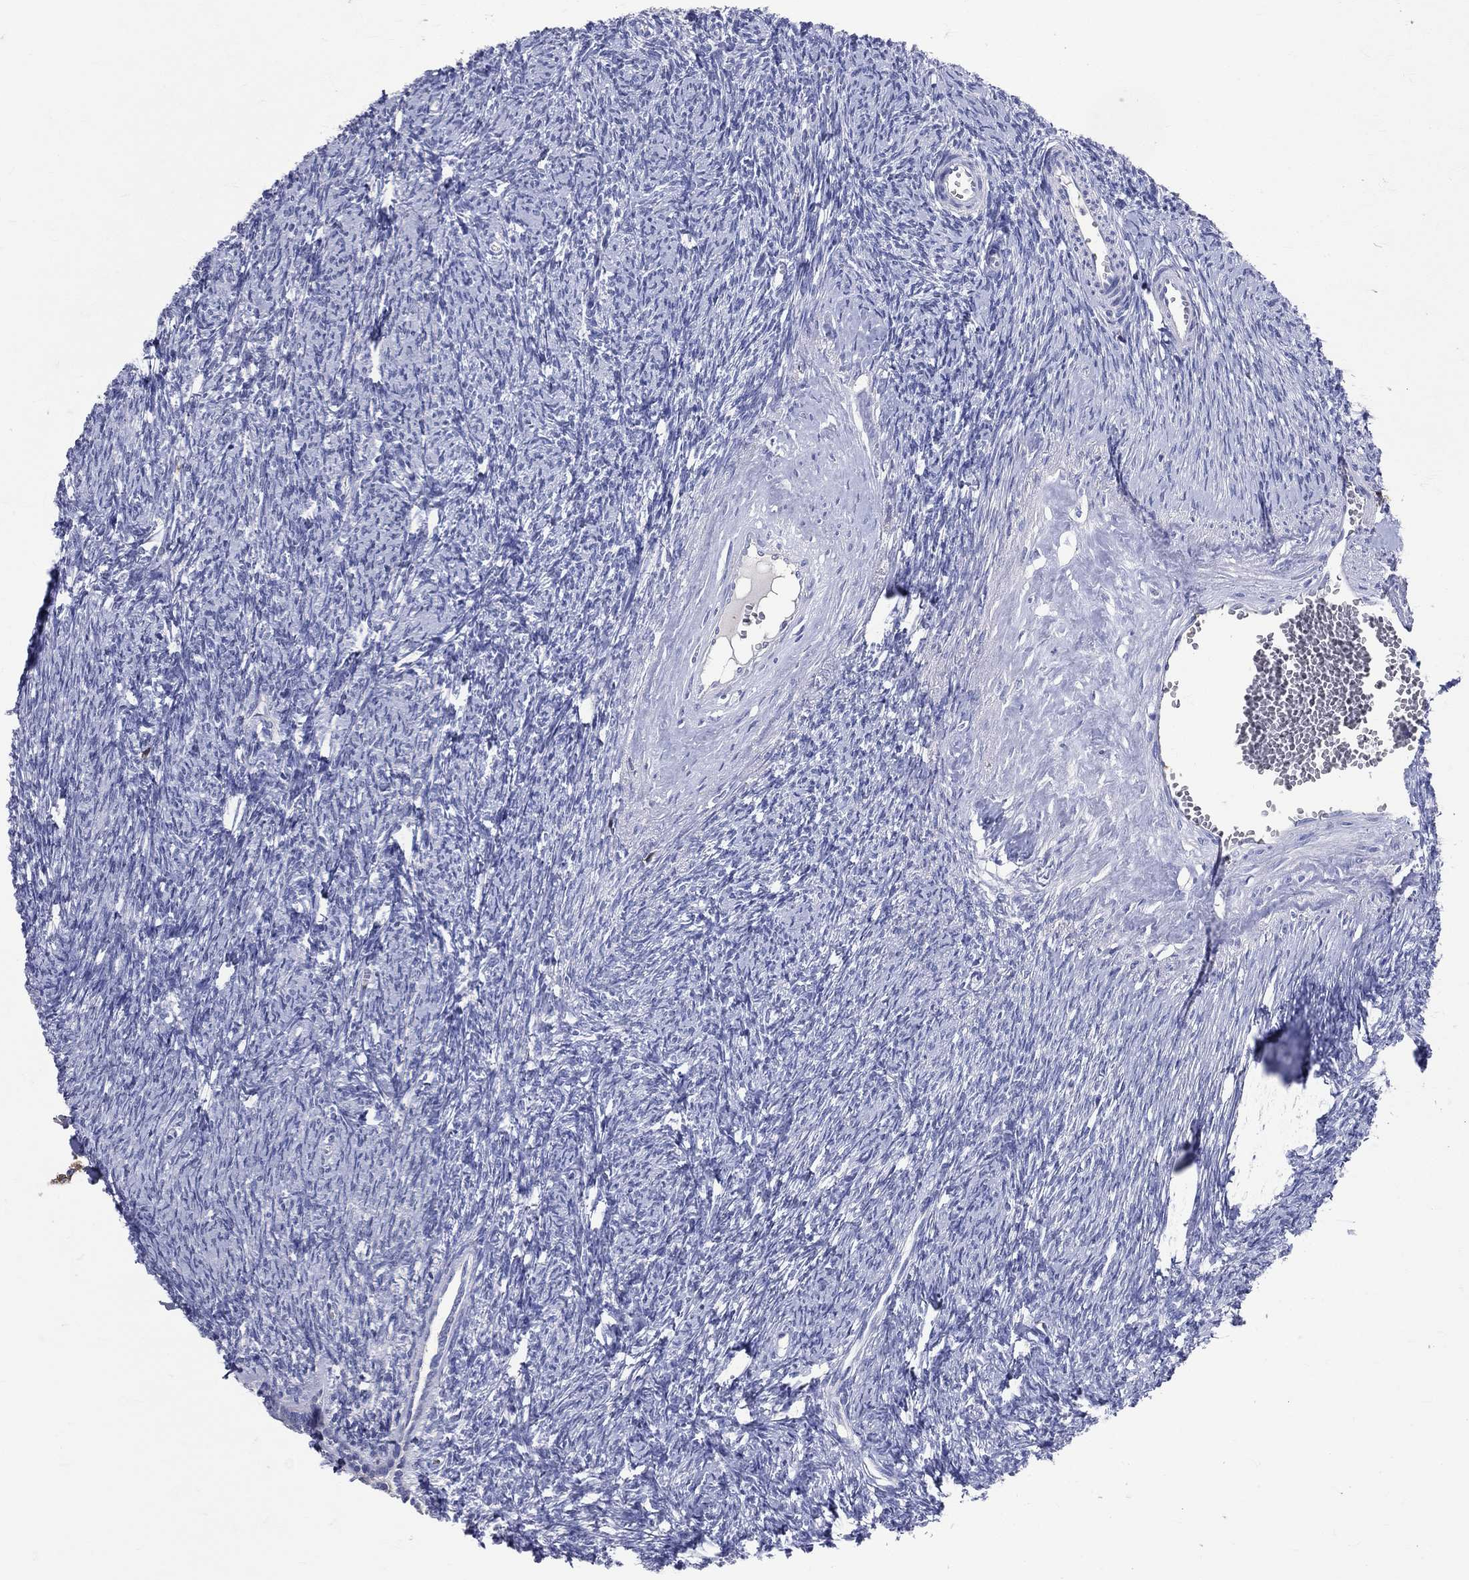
{"staining": {"intensity": "negative", "quantity": "none", "location": "none"}, "tissue": "ovary", "cell_type": "Follicle cells", "image_type": "normal", "snomed": [{"axis": "morphology", "description": "Normal tissue, NOS"}, {"axis": "topography", "description": "Fallopian tube"}, {"axis": "topography", "description": "Ovary"}], "caption": "An IHC image of unremarkable ovary is shown. There is no staining in follicle cells of ovary. Nuclei are stained in blue.", "gene": "LAT", "patient": {"sex": "female", "age": 33}}